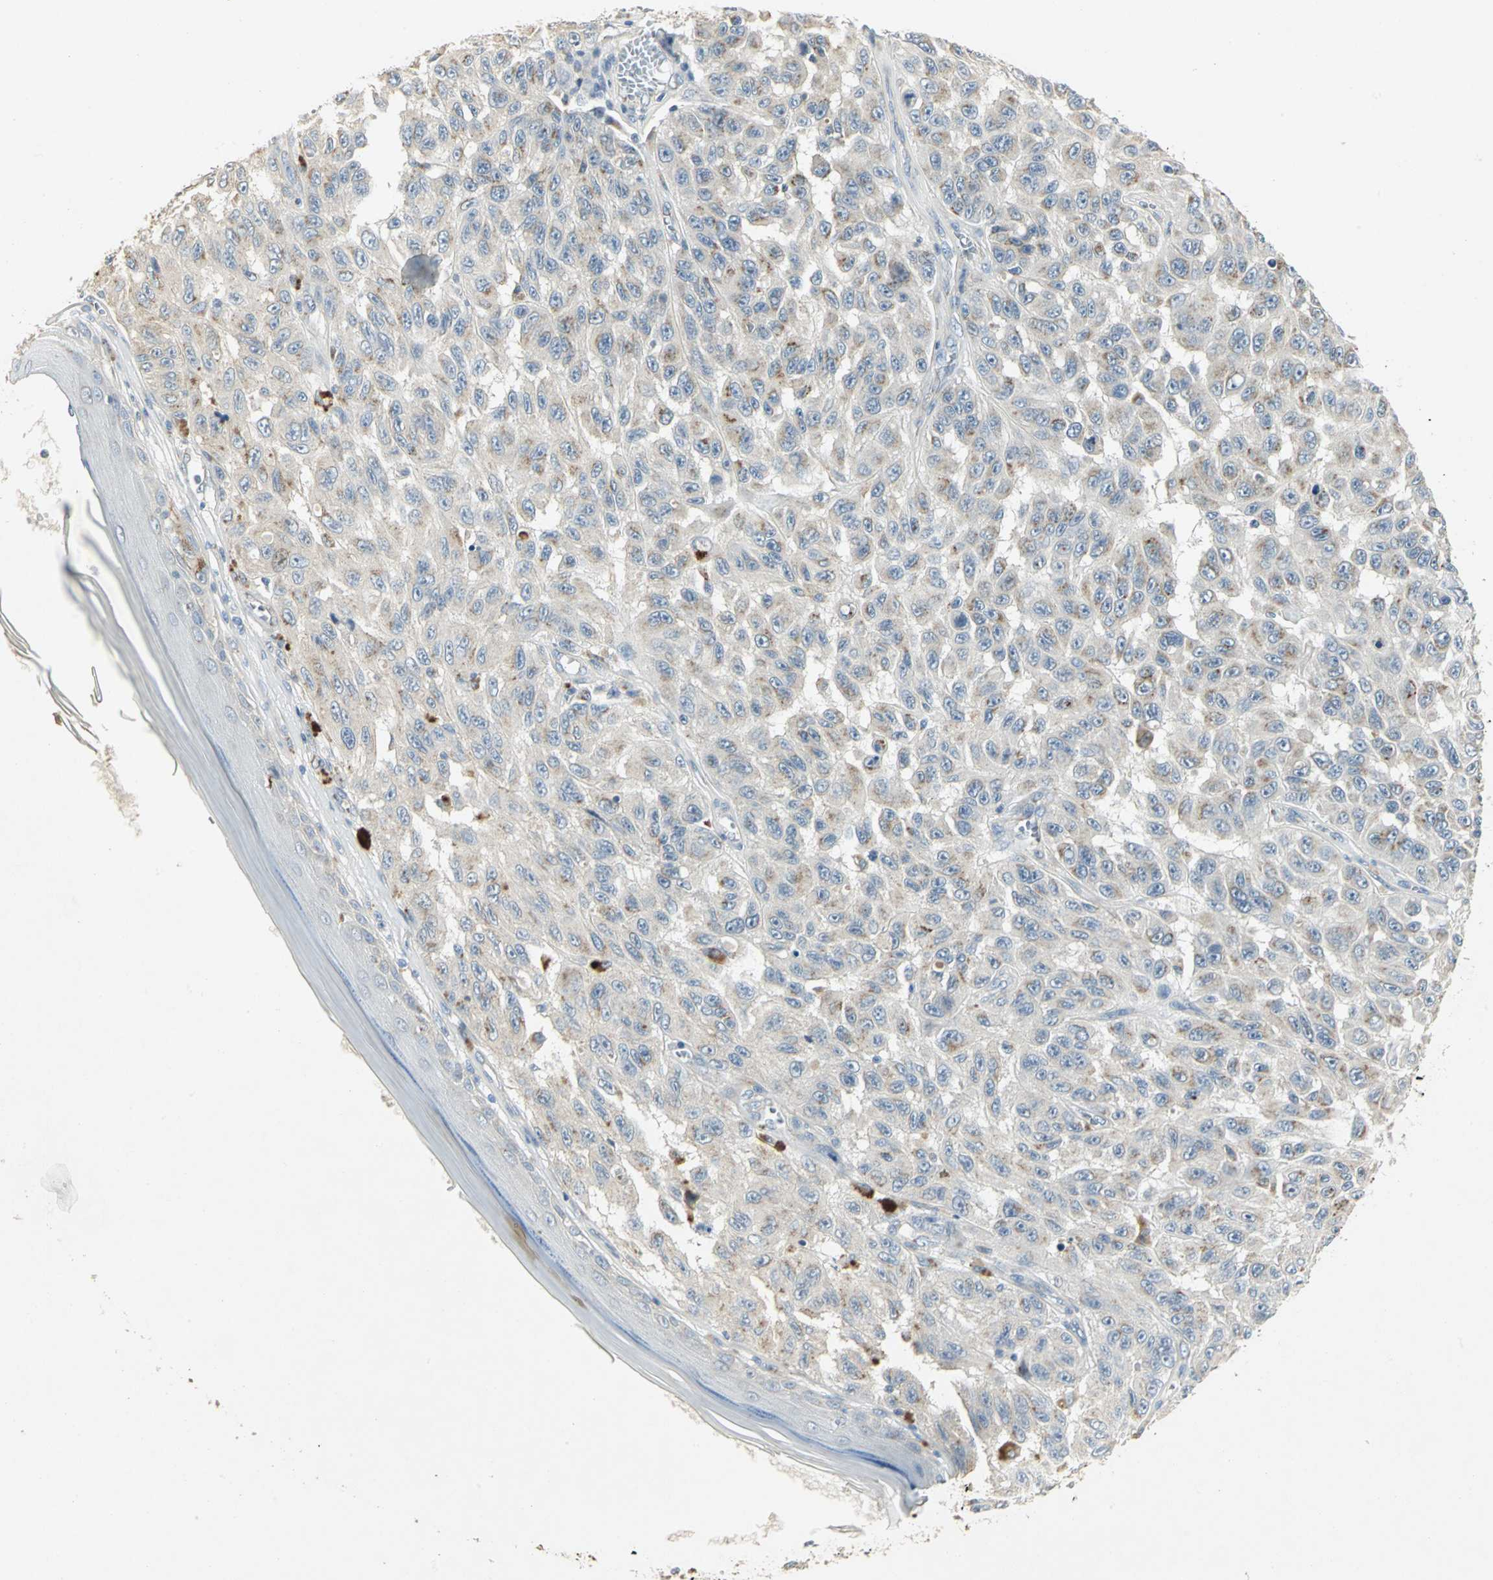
{"staining": {"intensity": "moderate", "quantity": "<25%", "location": "cytoplasmic/membranous"}, "tissue": "melanoma", "cell_type": "Tumor cells", "image_type": "cancer", "snomed": [{"axis": "morphology", "description": "Malignant melanoma, NOS"}, {"axis": "topography", "description": "Skin"}], "caption": "Protein expression analysis of human malignant melanoma reveals moderate cytoplasmic/membranous positivity in about <25% of tumor cells. (DAB = brown stain, brightfield microscopy at high magnification).", "gene": "TM9SF2", "patient": {"sex": "male", "age": 30}}